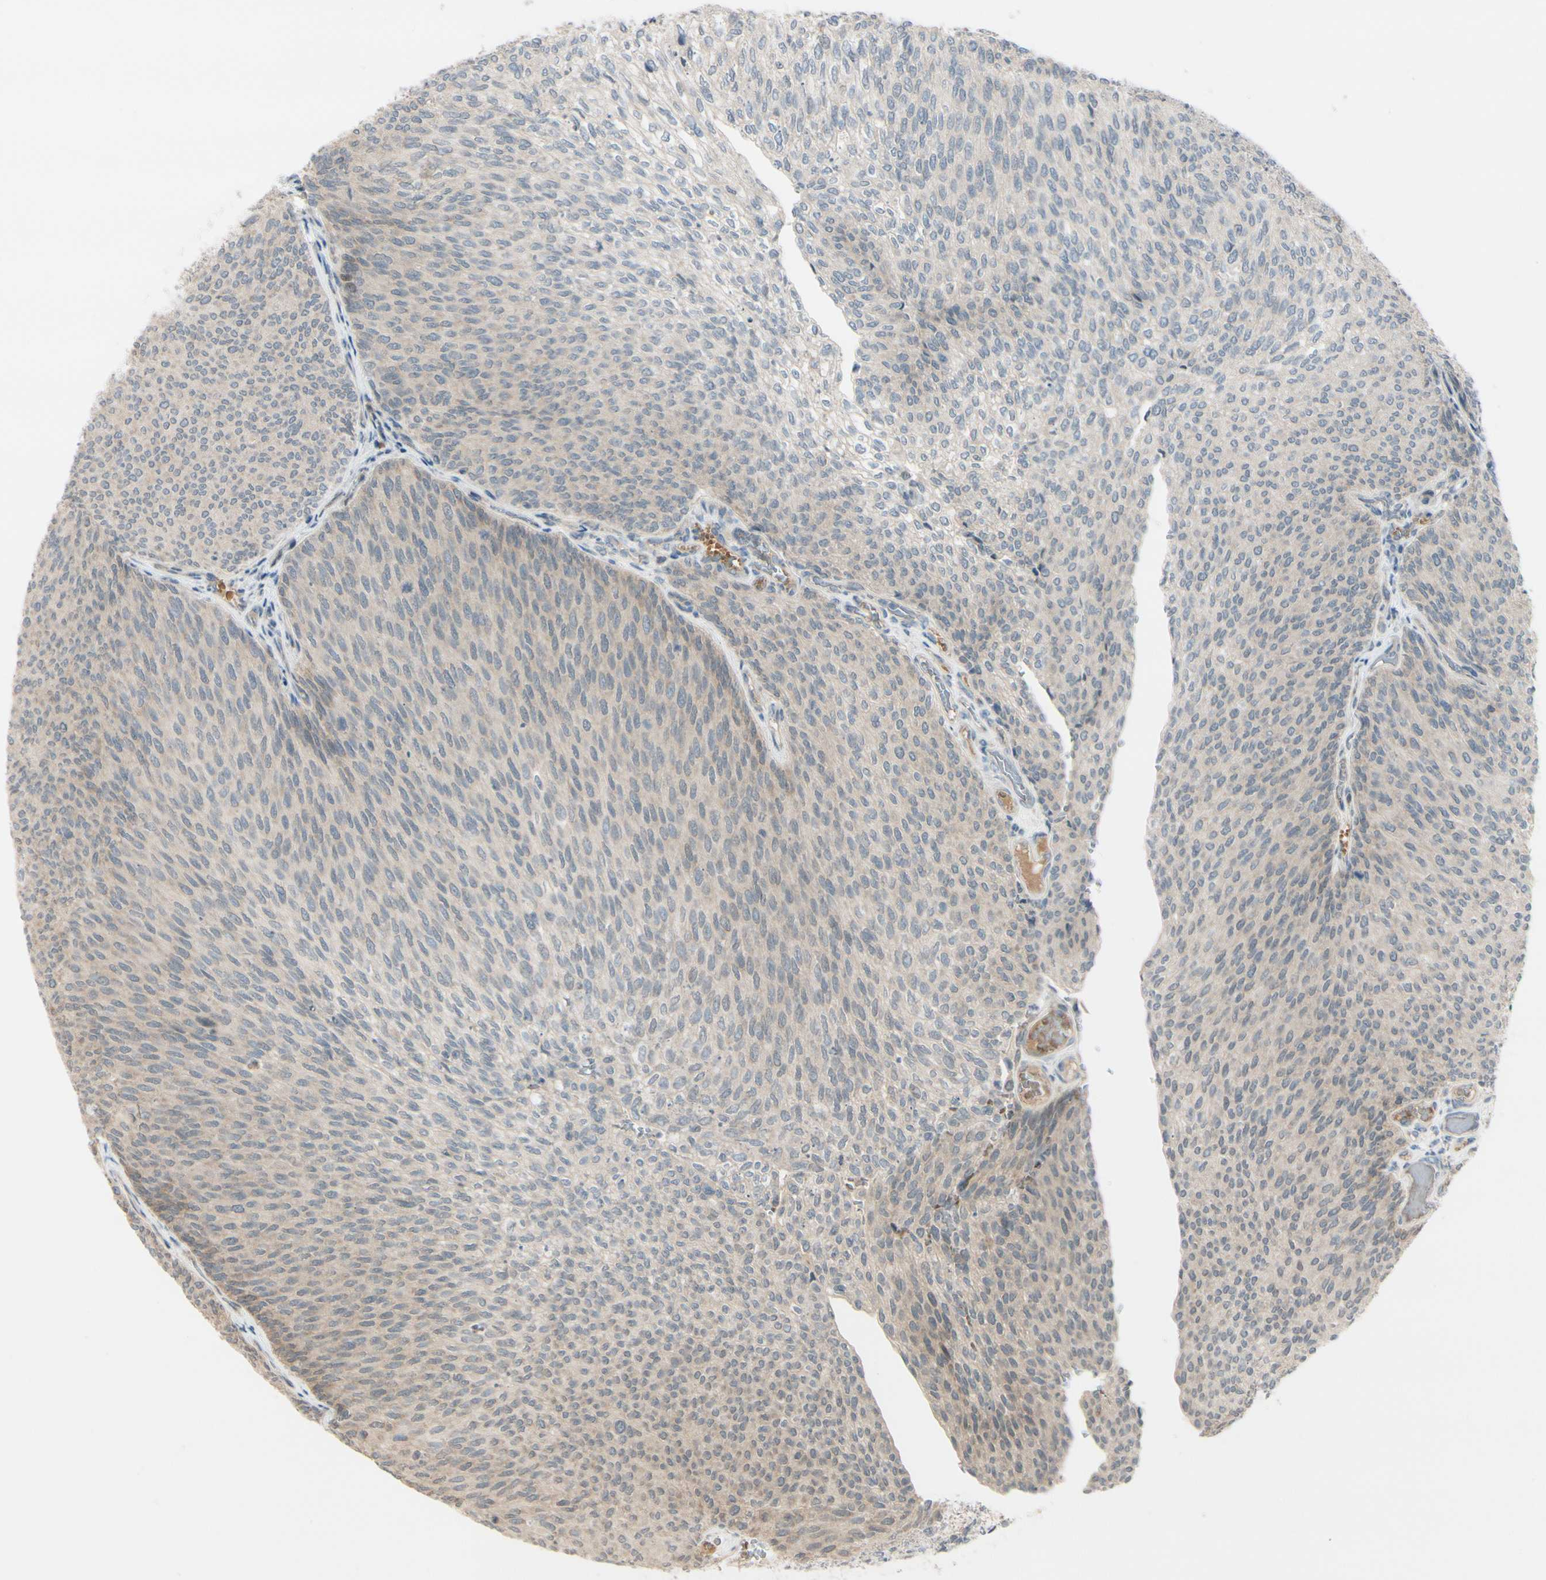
{"staining": {"intensity": "weak", "quantity": "25%-75%", "location": "cytoplasmic/membranous"}, "tissue": "urothelial cancer", "cell_type": "Tumor cells", "image_type": "cancer", "snomed": [{"axis": "morphology", "description": "Urothelial carcinoma, Low grade"}, {"axis": "topography", "description": "Urinary bladder"}], "caption": "This histopathology image reveals IHC staining of urothelial cancer, with low weak cytoplasmic/membranous expression in approximately 25%-75% of tumor cells.", "gene": "FGF10", "patient": {"sex": "female", "age": 79}}